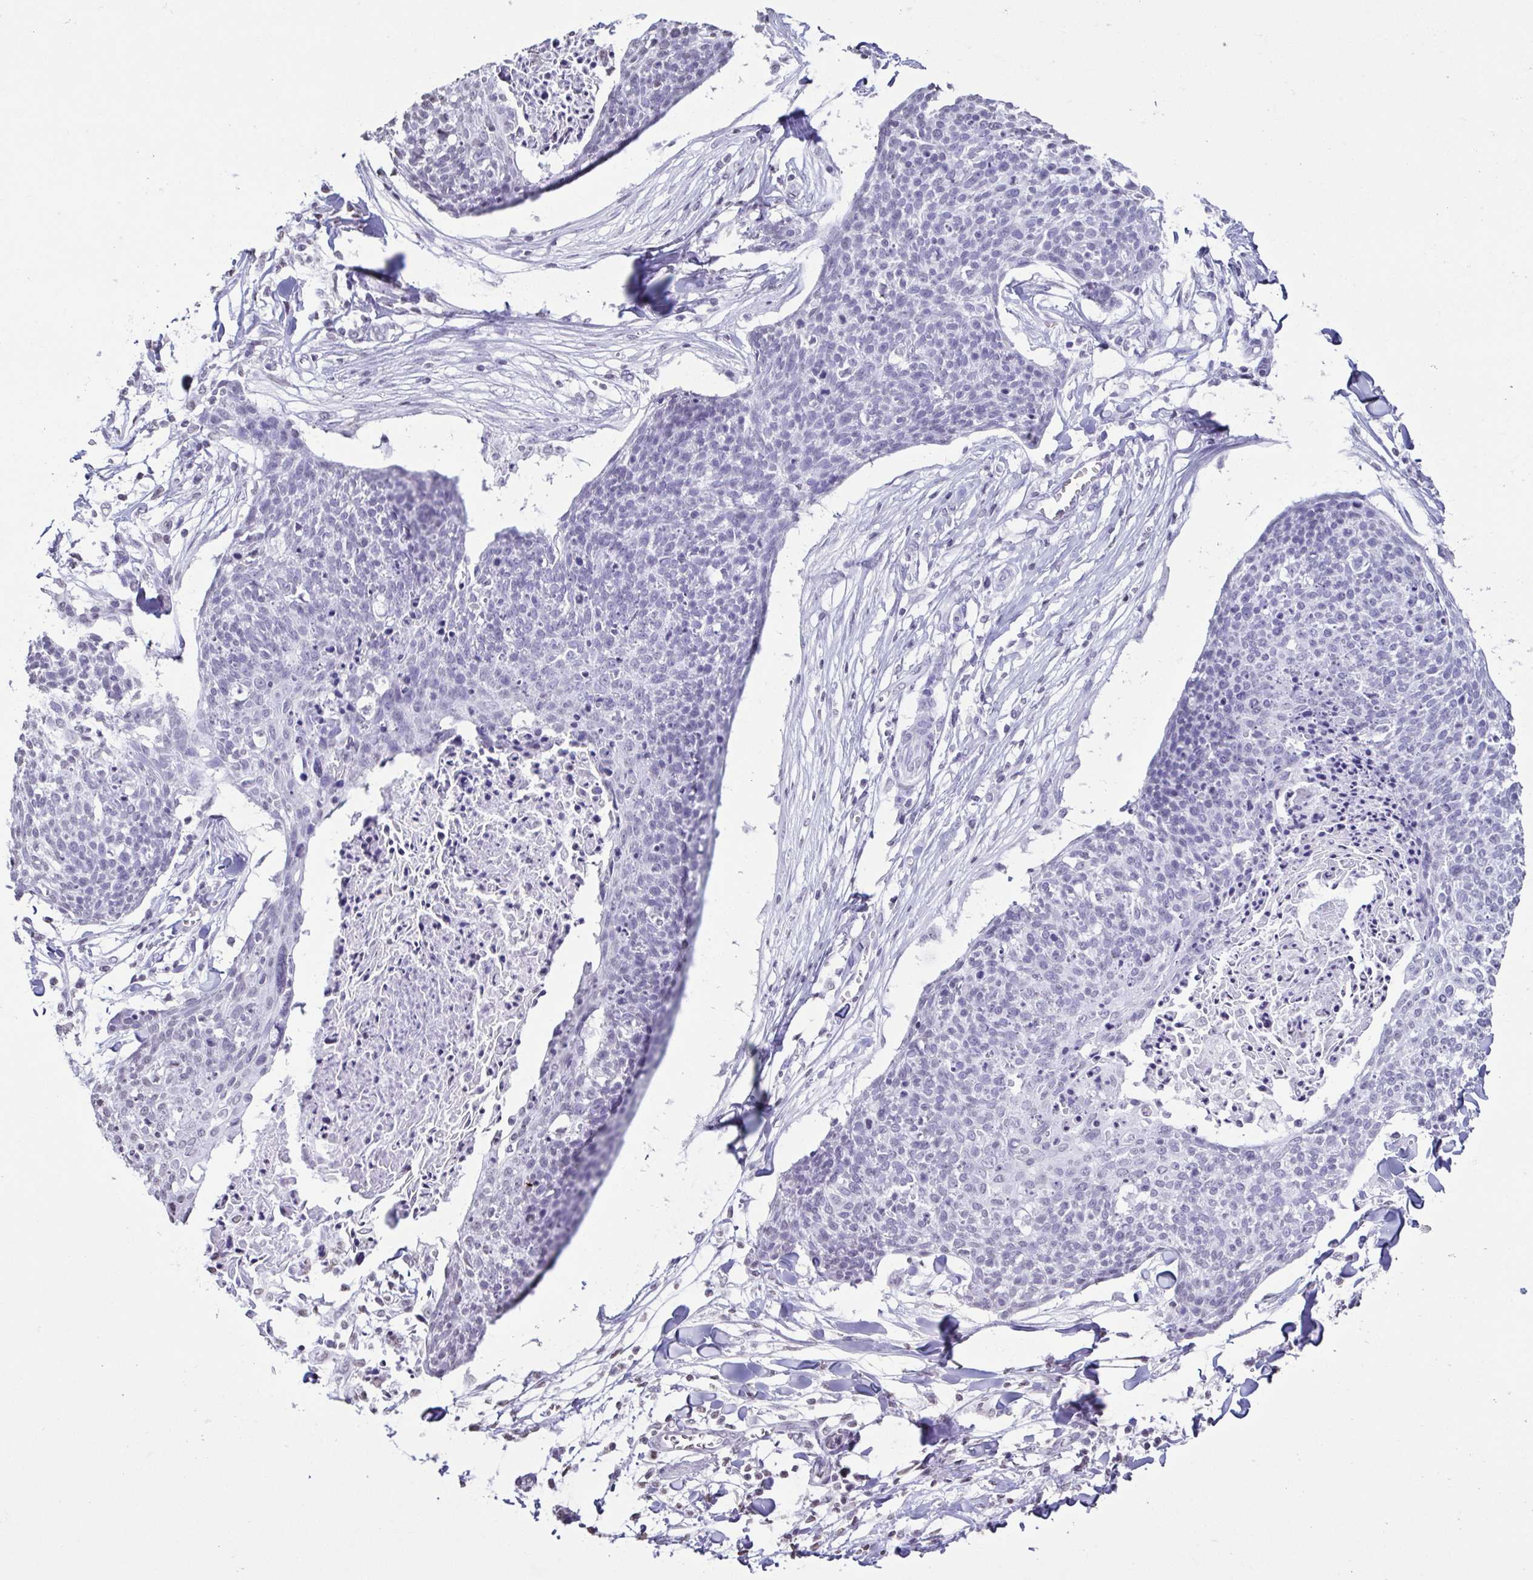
{"staining": {"intensity": "negative", "quantity": "none", "location": "none"}, "tissue": "skin cancer", "cell_type": "Tumor cells", "image_type": "cancer", "snomed": [{"axis": "morphology", "description": "Squamous cell carcinoma, NOS"}, {"axis": "topography", "description": "Skin"}, {"axis": "topography", "description": "Vulva"}], "caption": "Squamous cell carcinoma (skin) was stained to show a protein in brown. There is no significant positivity in tumor cells.", "gene": "VCY1B", "patient": {"sex": "female", "age": 75}}